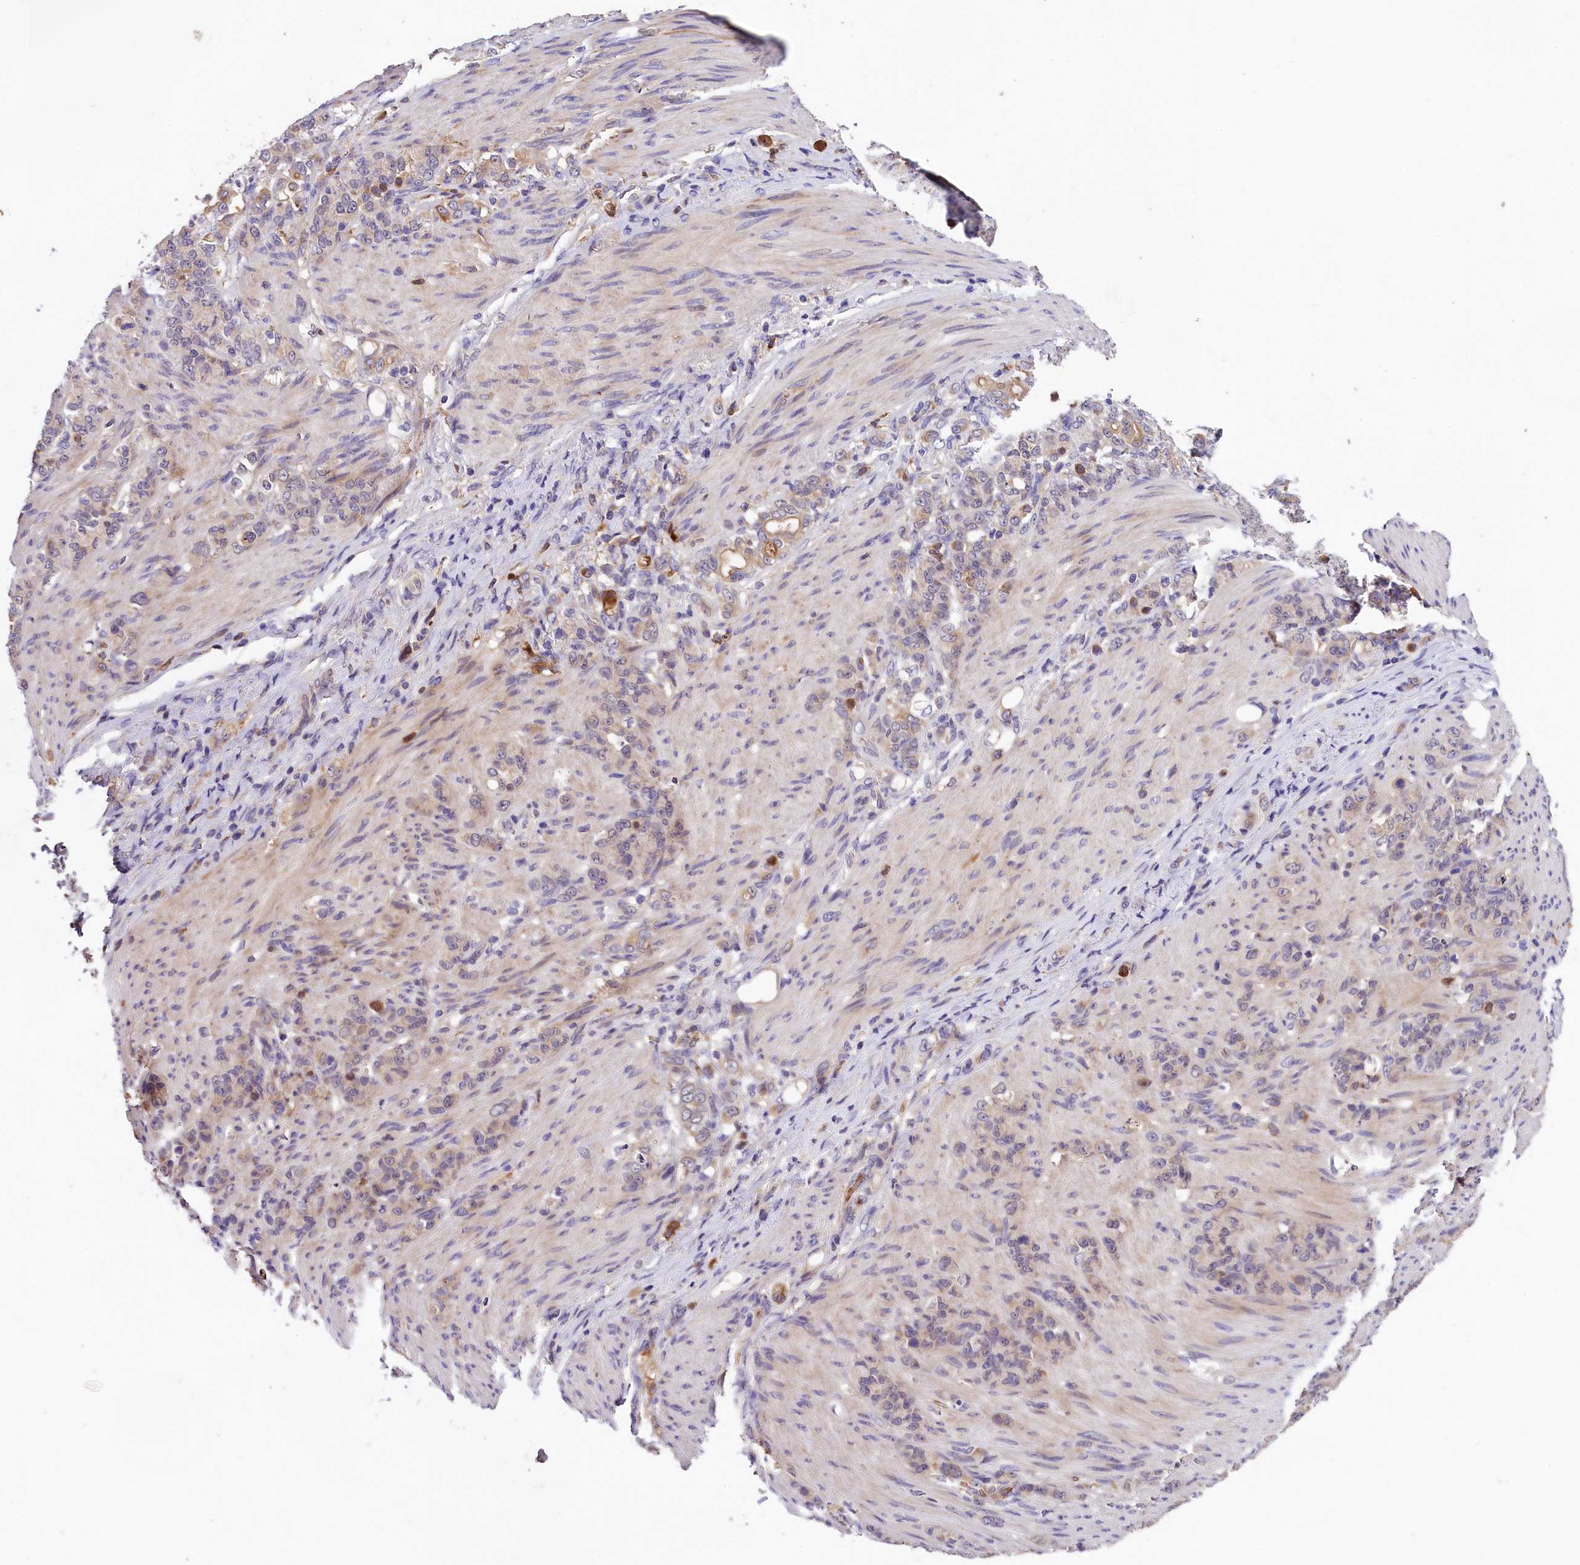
{"staining": {"intensity": "weak", "quantity": "<25%", "location": "cytoplasmic/membranous"}, "tissue": "stomach cancer", "cell_type": "Tumor cells", "image_type": "cancer", "snomed": [{"axis": "morphology", "description": "Adenocarcinoma, NOS"}, {"axis": "topography", "description": "Stomach"}], "caption": "Tumor cells show no significant positivity in stomach adenocarcinoma. Nuclei are stained in blue.", "gene": "PHAF1", "patient": {"sex": "female", "age": 79}}